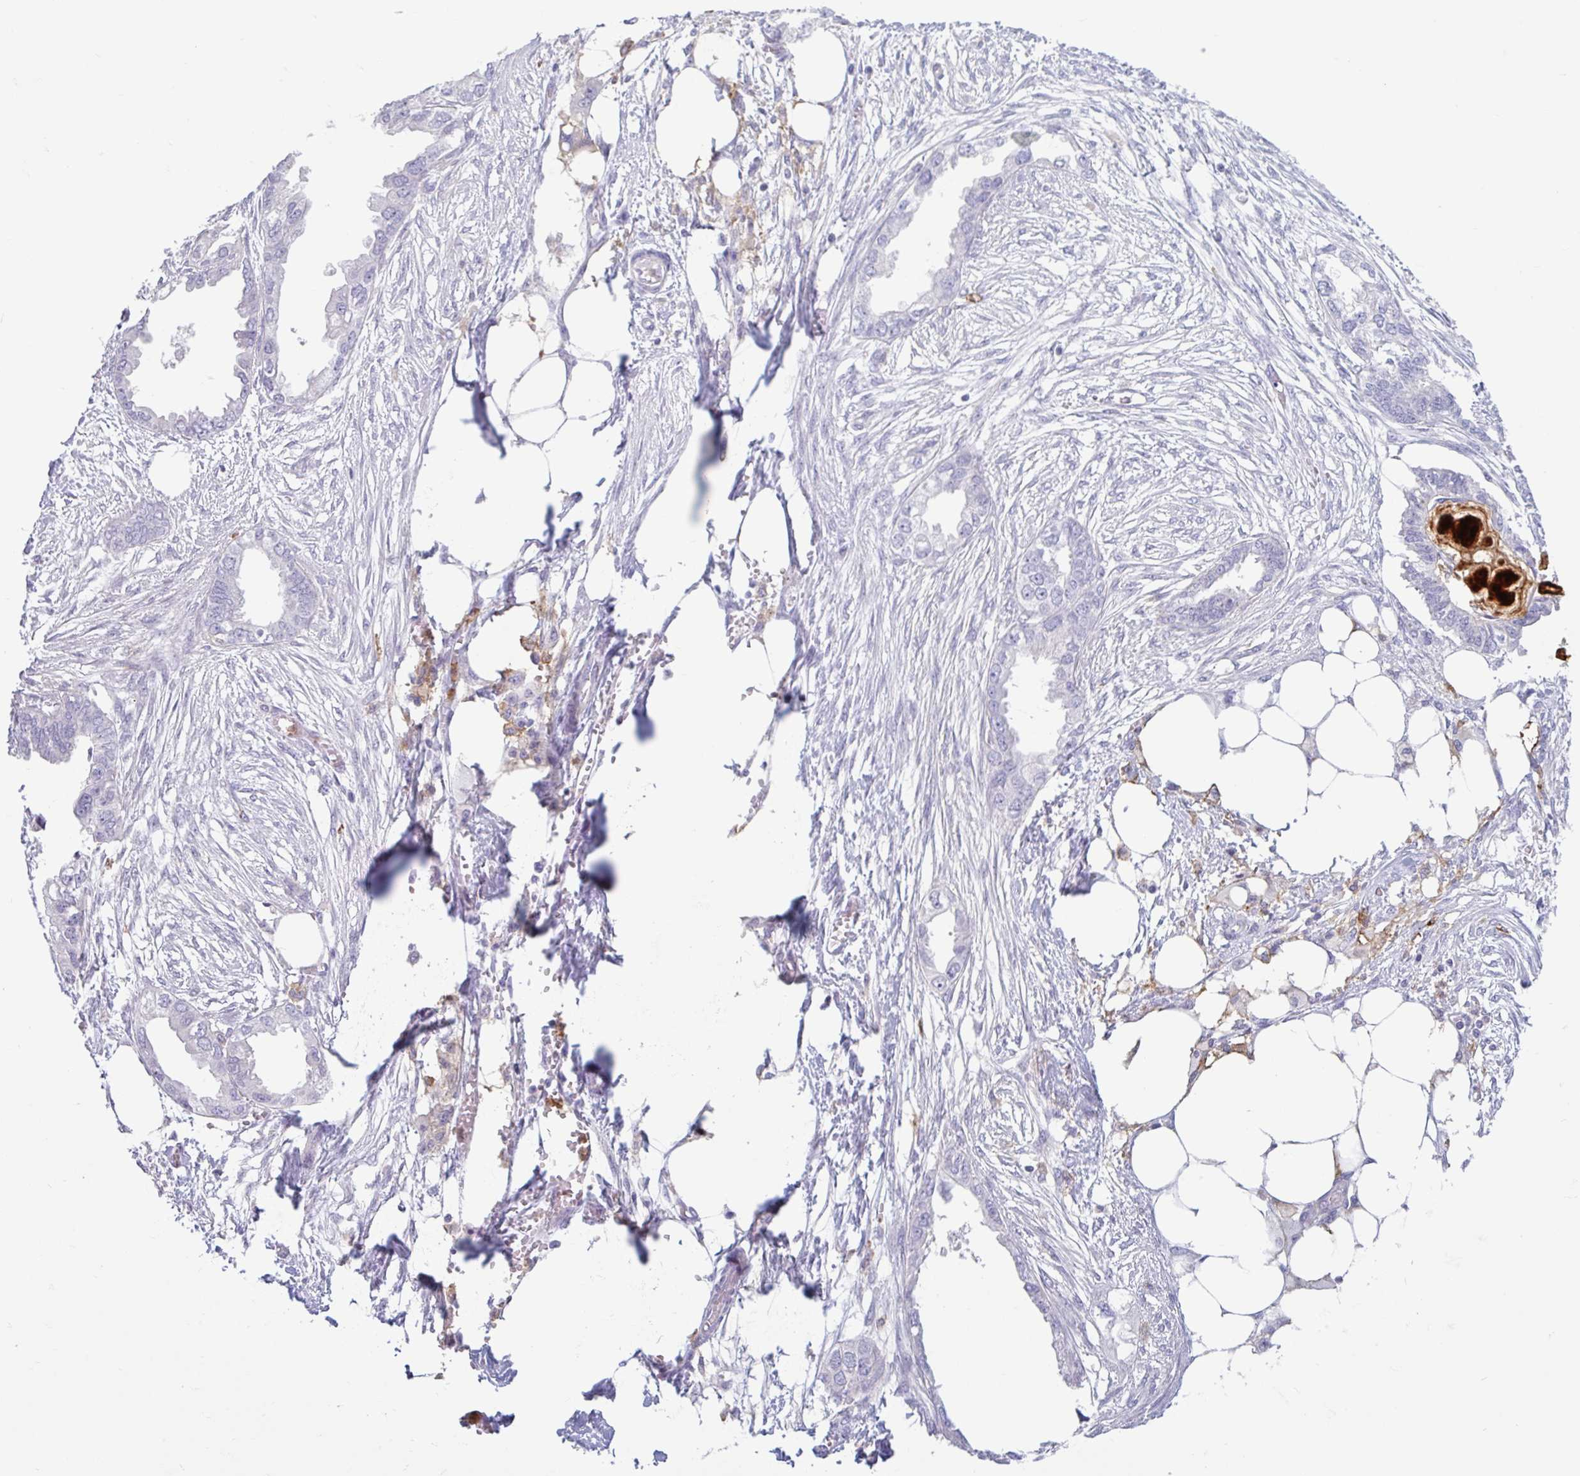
{"staining": {"intensity": "negative", "quantity": "none", "location": "none"}, "tissue": "endometrial cancer", "cell_type": "Tumor cells", "image_type": "cancer", "snomed": [{"axis": "morphology", "description": "Adenocarcinoma, NOS"}, {"axis": "morphology", "description": "Adenocarcinoma, metastatic, NOS"}, {"axis": "topography", "description": "Adipose tissue"}, {"axis": "topography", "description": "Endometrium"}], "caption": "The immunohistochemistry (IHC) image has no significant positivity in tumor cells of endometrial adenocarcinoma tissue.", "gene": "CEP120", "patient": {"sex": "female", "age": 67}}